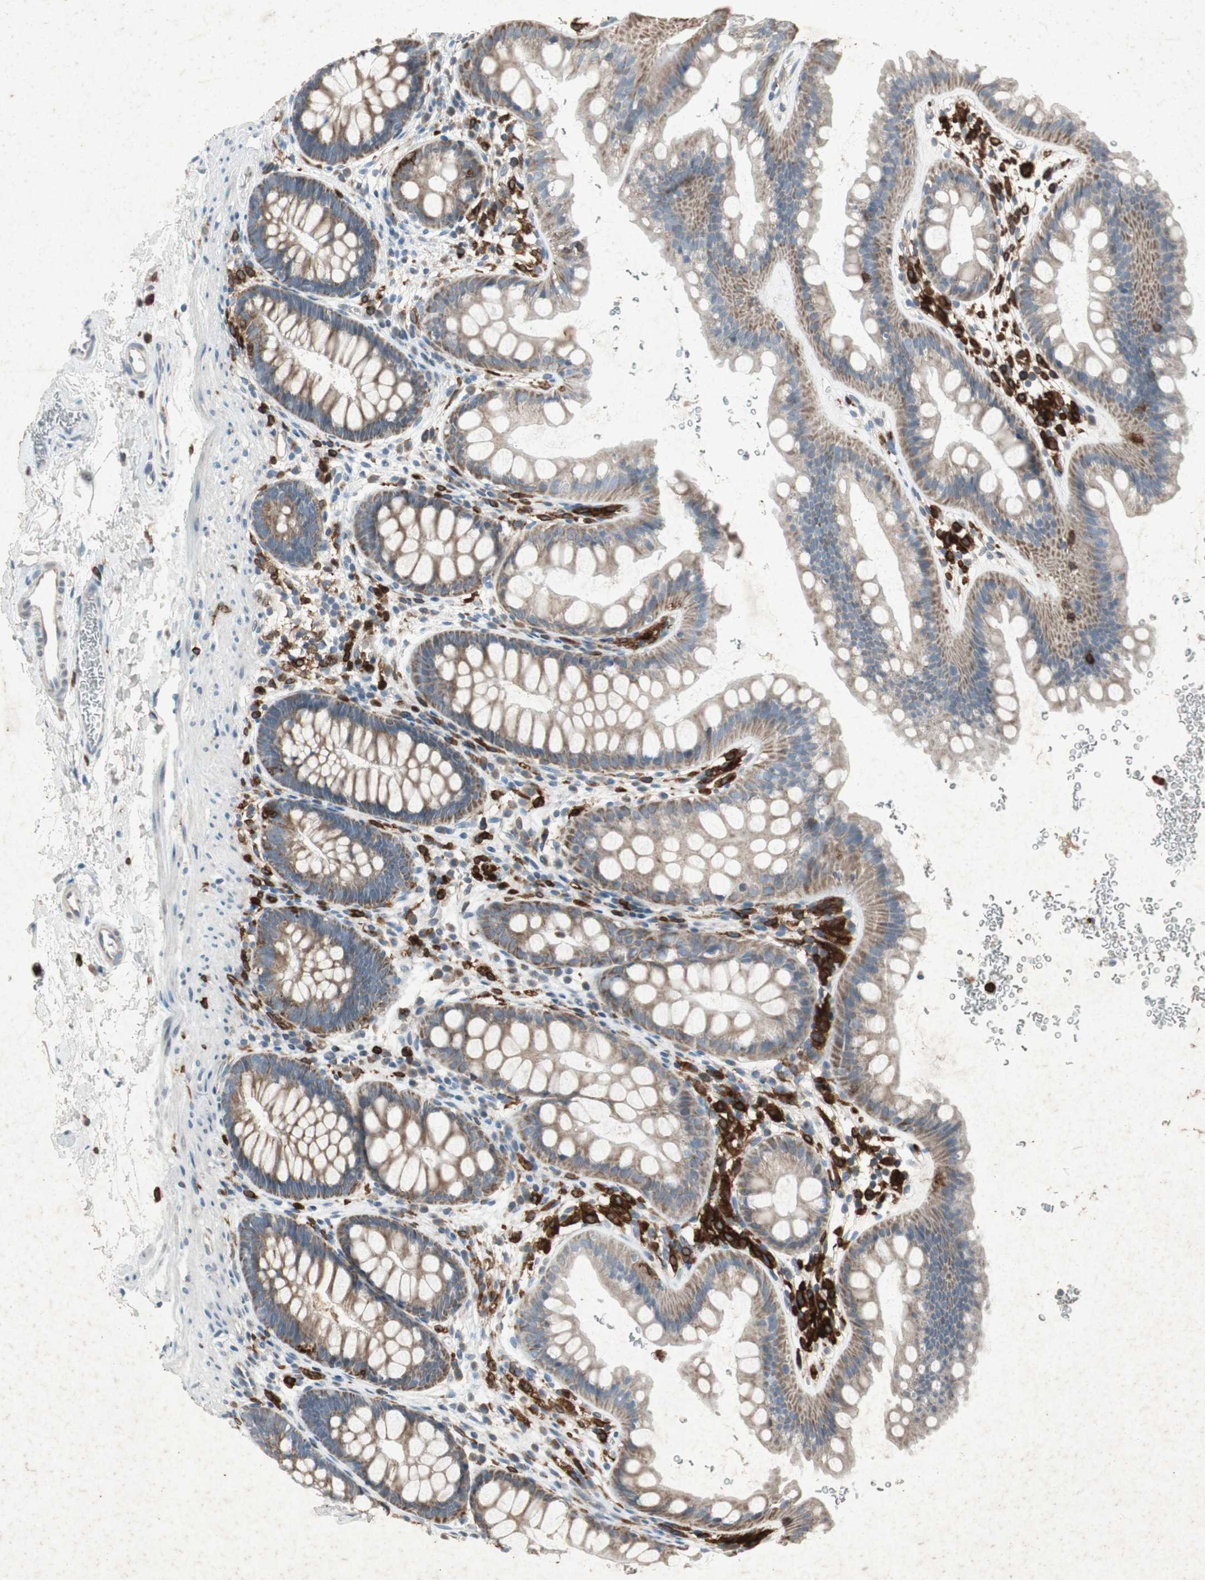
{"staining": {"intensity": "weak", "quantity": ">75%", "location": "cytoplasmic/membranous"}, "tissue": "rectum", "cell_type": "Glandular cells", "image_type": "normal", "snomed": [{"axis": "morphology", "description": "Normal tissue, NOS"}, {"axis": "topography", "description": "Rectum"}], "caption": "The photomicrograph exhibits staining of normal rectum, revealing weak cytoplasmic/membranous protein positivity (brown color) within glandular cells. The protein of interest is shown in brown color, while the nuclei are stained blue.", "gene": "TYROBP", "patient": {"sex": "female", "age": 24}}